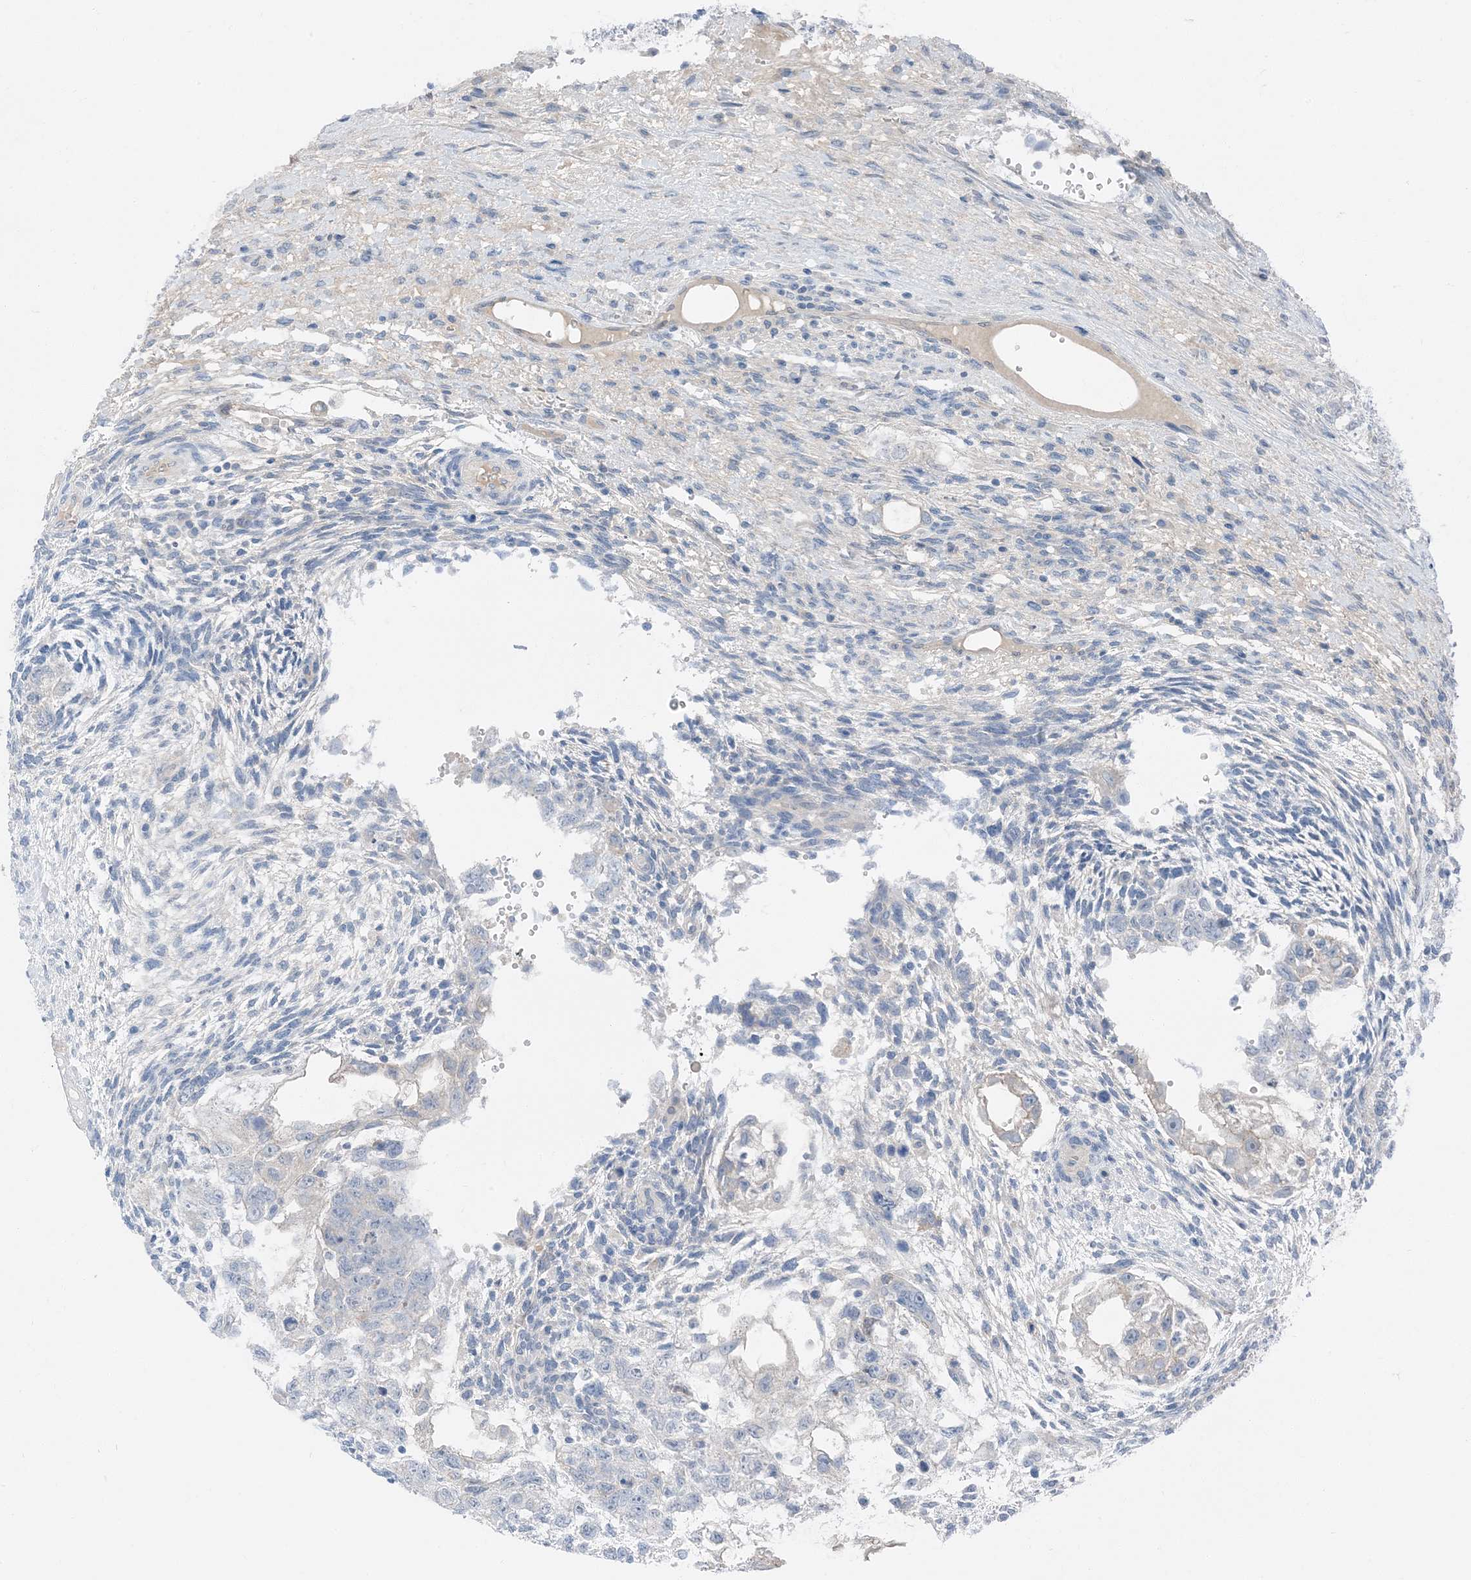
{"staining": {"intensity": "negative", "quantity": "none", "location": "none"}, "tissue": "testis cancer", "cell_type": "Tumor cells", "image_type": "cancer", "snomed": [{"axis": "morphology", "description": "Carcinoma, Embryonal, NOS"}, {"axis": "topography", "description": "Testis"}], "caption": "Tumor cells show no significant protein positivity in testis embryonal carcinoma.", "gene": "NCOA7", "patient": {"sex": "male", "age": 37}}